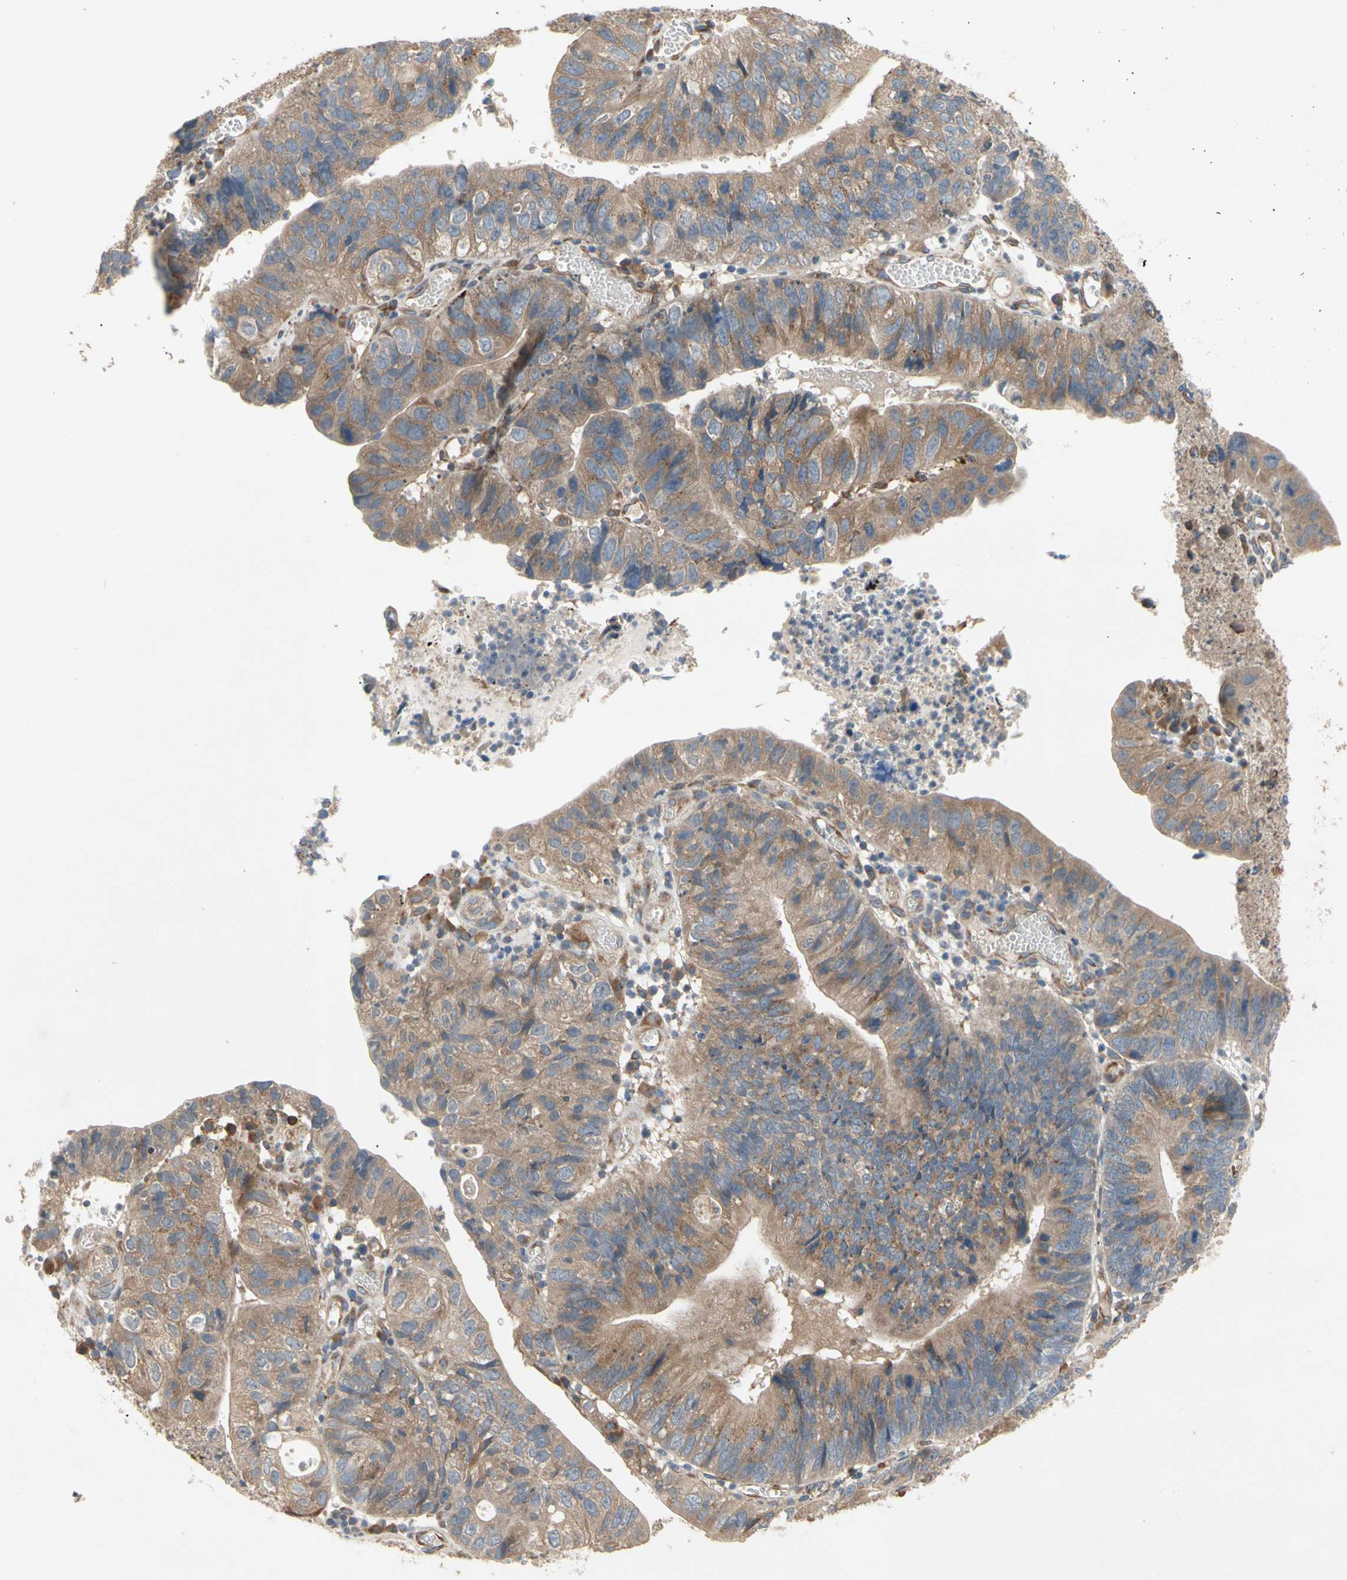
{"staining": {"intensity": "moderate", "quantity": ">75%", "location": "cytoplasmic/membranous"}, "tissue": "stomach cancer", "cell_type": "Tumor cells", "image_type": "cancer", "snomed": [{"axis": "morphology", "description": "Adenocarcinoma, NOS"}, {"axis": "topography", "description": "Stomach"}], "caption": "This micrograph shows immunohistochemistry (IHC) staining of human adenocarcinoma (stomach), with medium moderate cytoplasmic/membranous positivity in about >75% of tumor cells.", "gene": "XYLT1", "patient": {"sex": "male", "age": 59}}